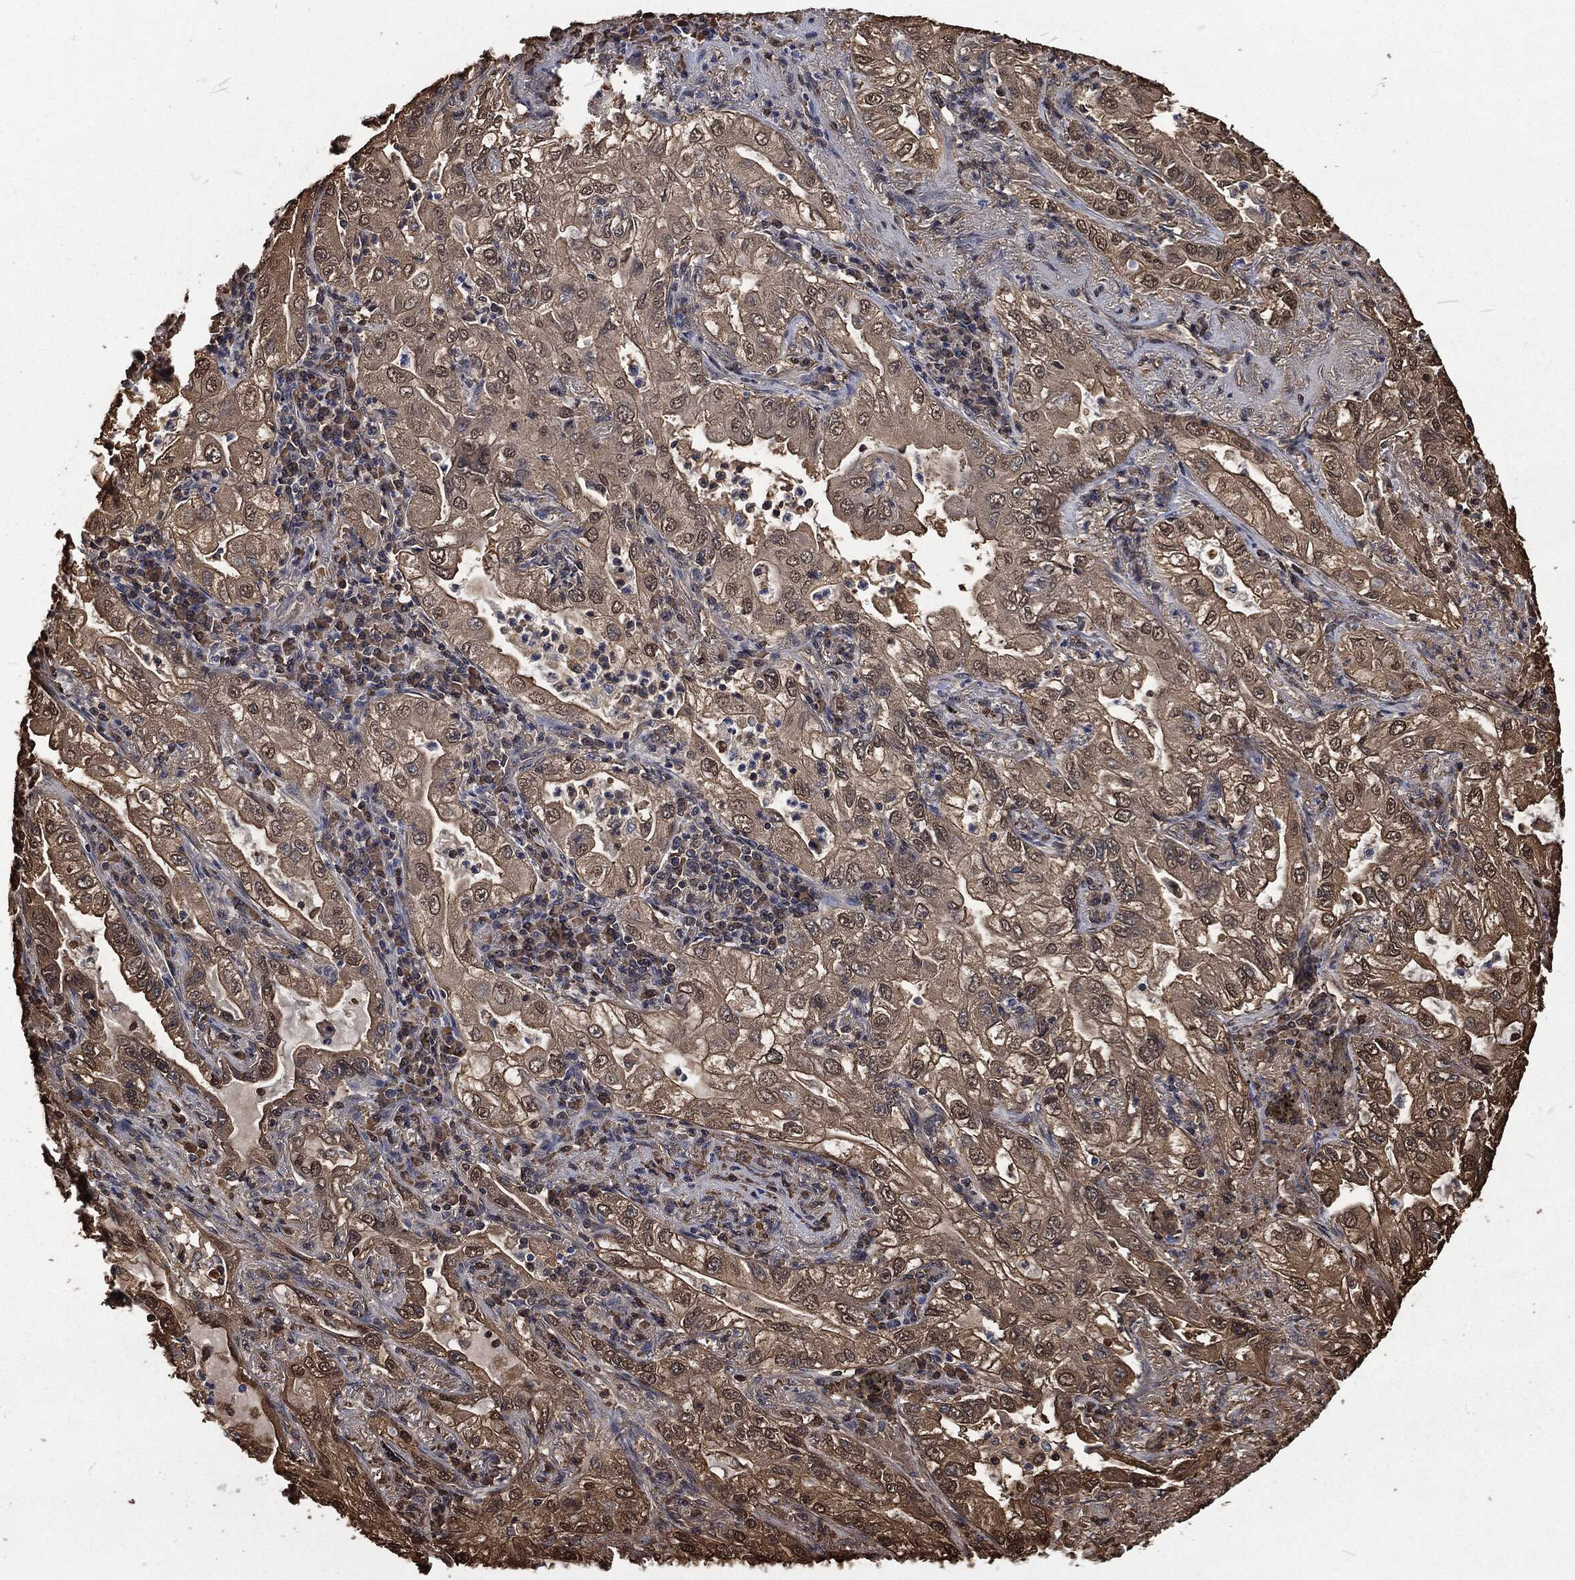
{"staining": {"intensity": "moderate", "quantity": "25%-75%", "location": "cytoplasmic/membranous"}, "tissue": "lung cancer", "cell_type": "Tumor cells", "image_type": "cancer", "snomed": [{"axis": "morphology", "description": "Adenocarcinoma, NOS"}, {"axis": "topography", "description": "Lung"}], "caption": "Protein staining of lung cancer (adenocarcinoma) tissue displays moderate cytoplasmic/membranous staining in about 25%-75% of tumor cells.", "gene": "PRDX4", "patient": {"sex": "female", "age": 73}}